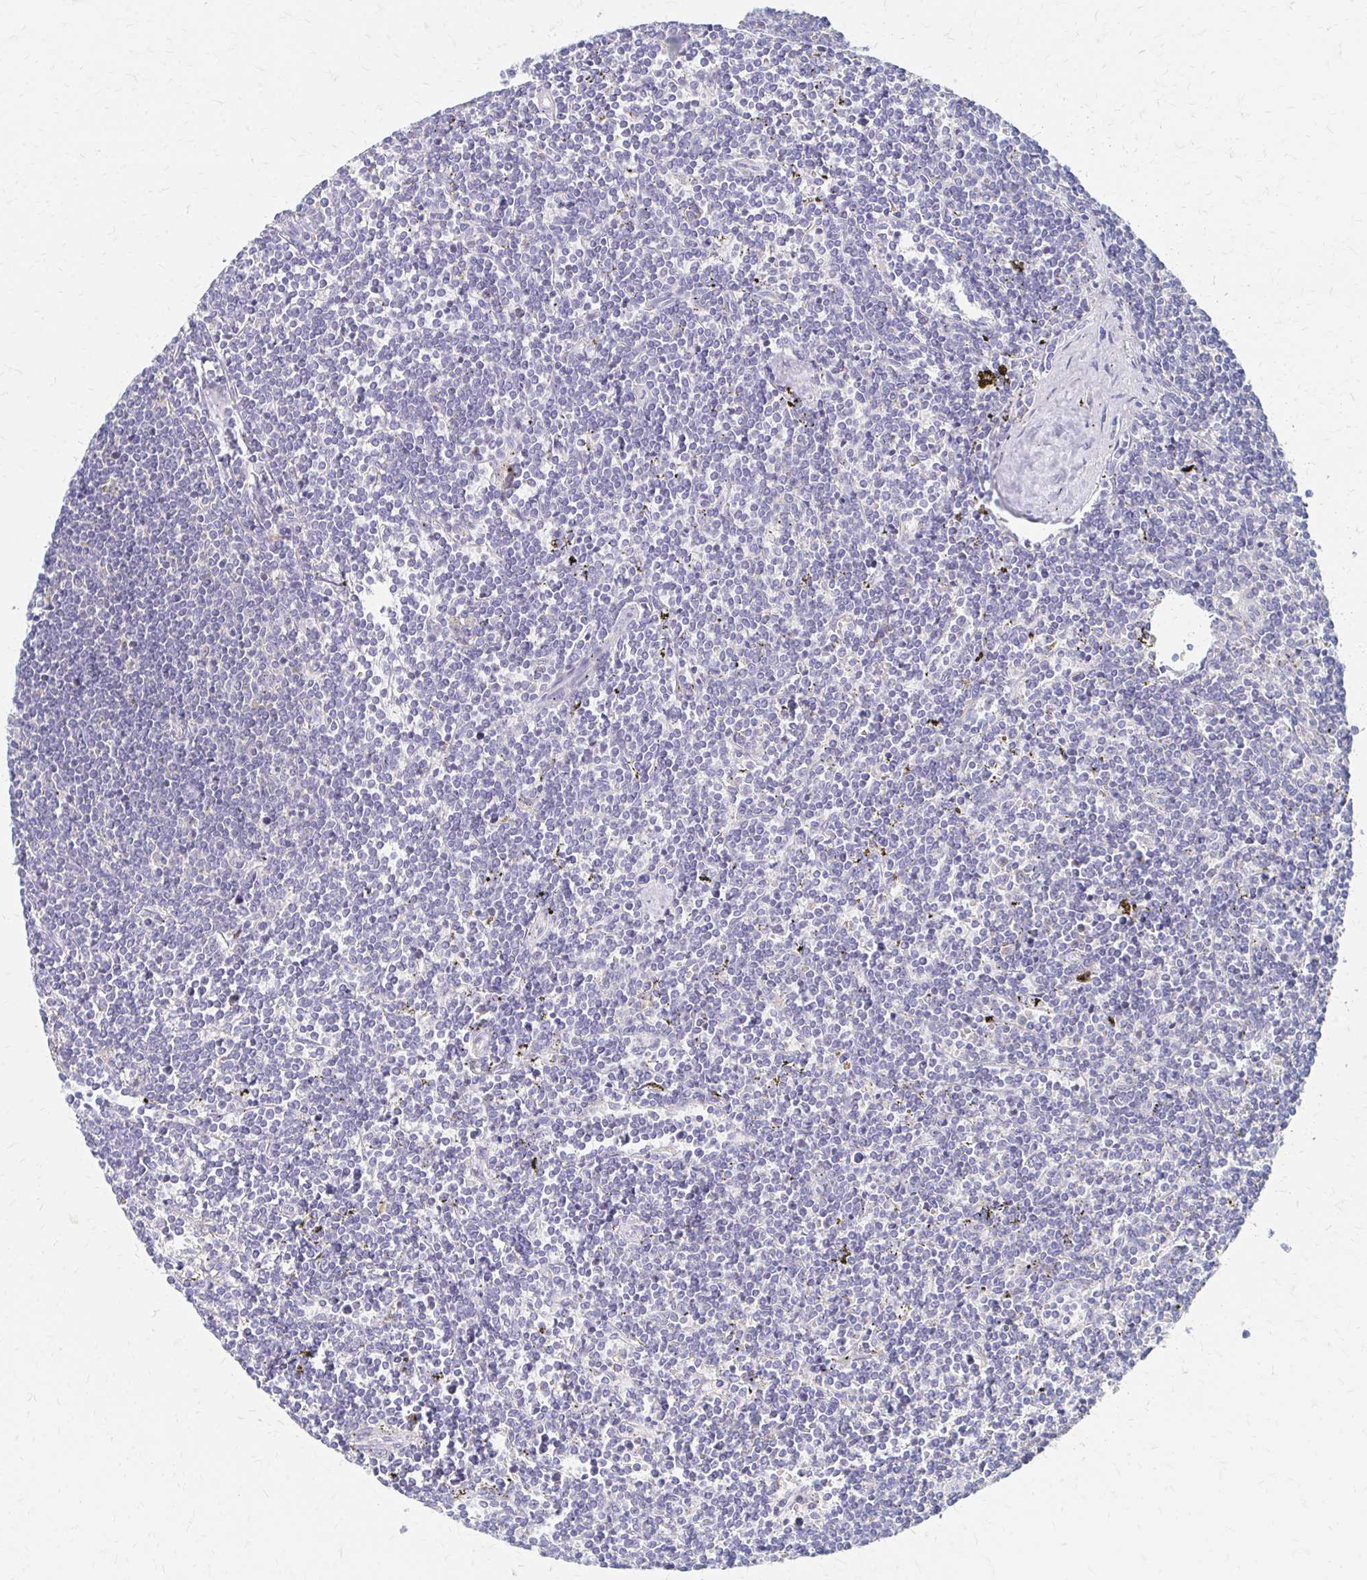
{"staining": {"intensity": "negative", "quantity": "none", "location": "none"}, "tissue": "lymphoma", "cell_type": "Tumor cells", "image_type": "cancer", "snomed": [{"axis": "morphology", "description": "Malignant lymphoma, non-Hodgkin's type, Low grade"}, {"axis": "topography", "description": "Spleen"}], "caption": "Malignant lymphoma, non-Hodgkin's type (low-grade) was stained to show a protein in brown. There is no significant staining in tumor cells.", "gene": "RPL27A", "patient": {"sex": "male", "age": 78}}